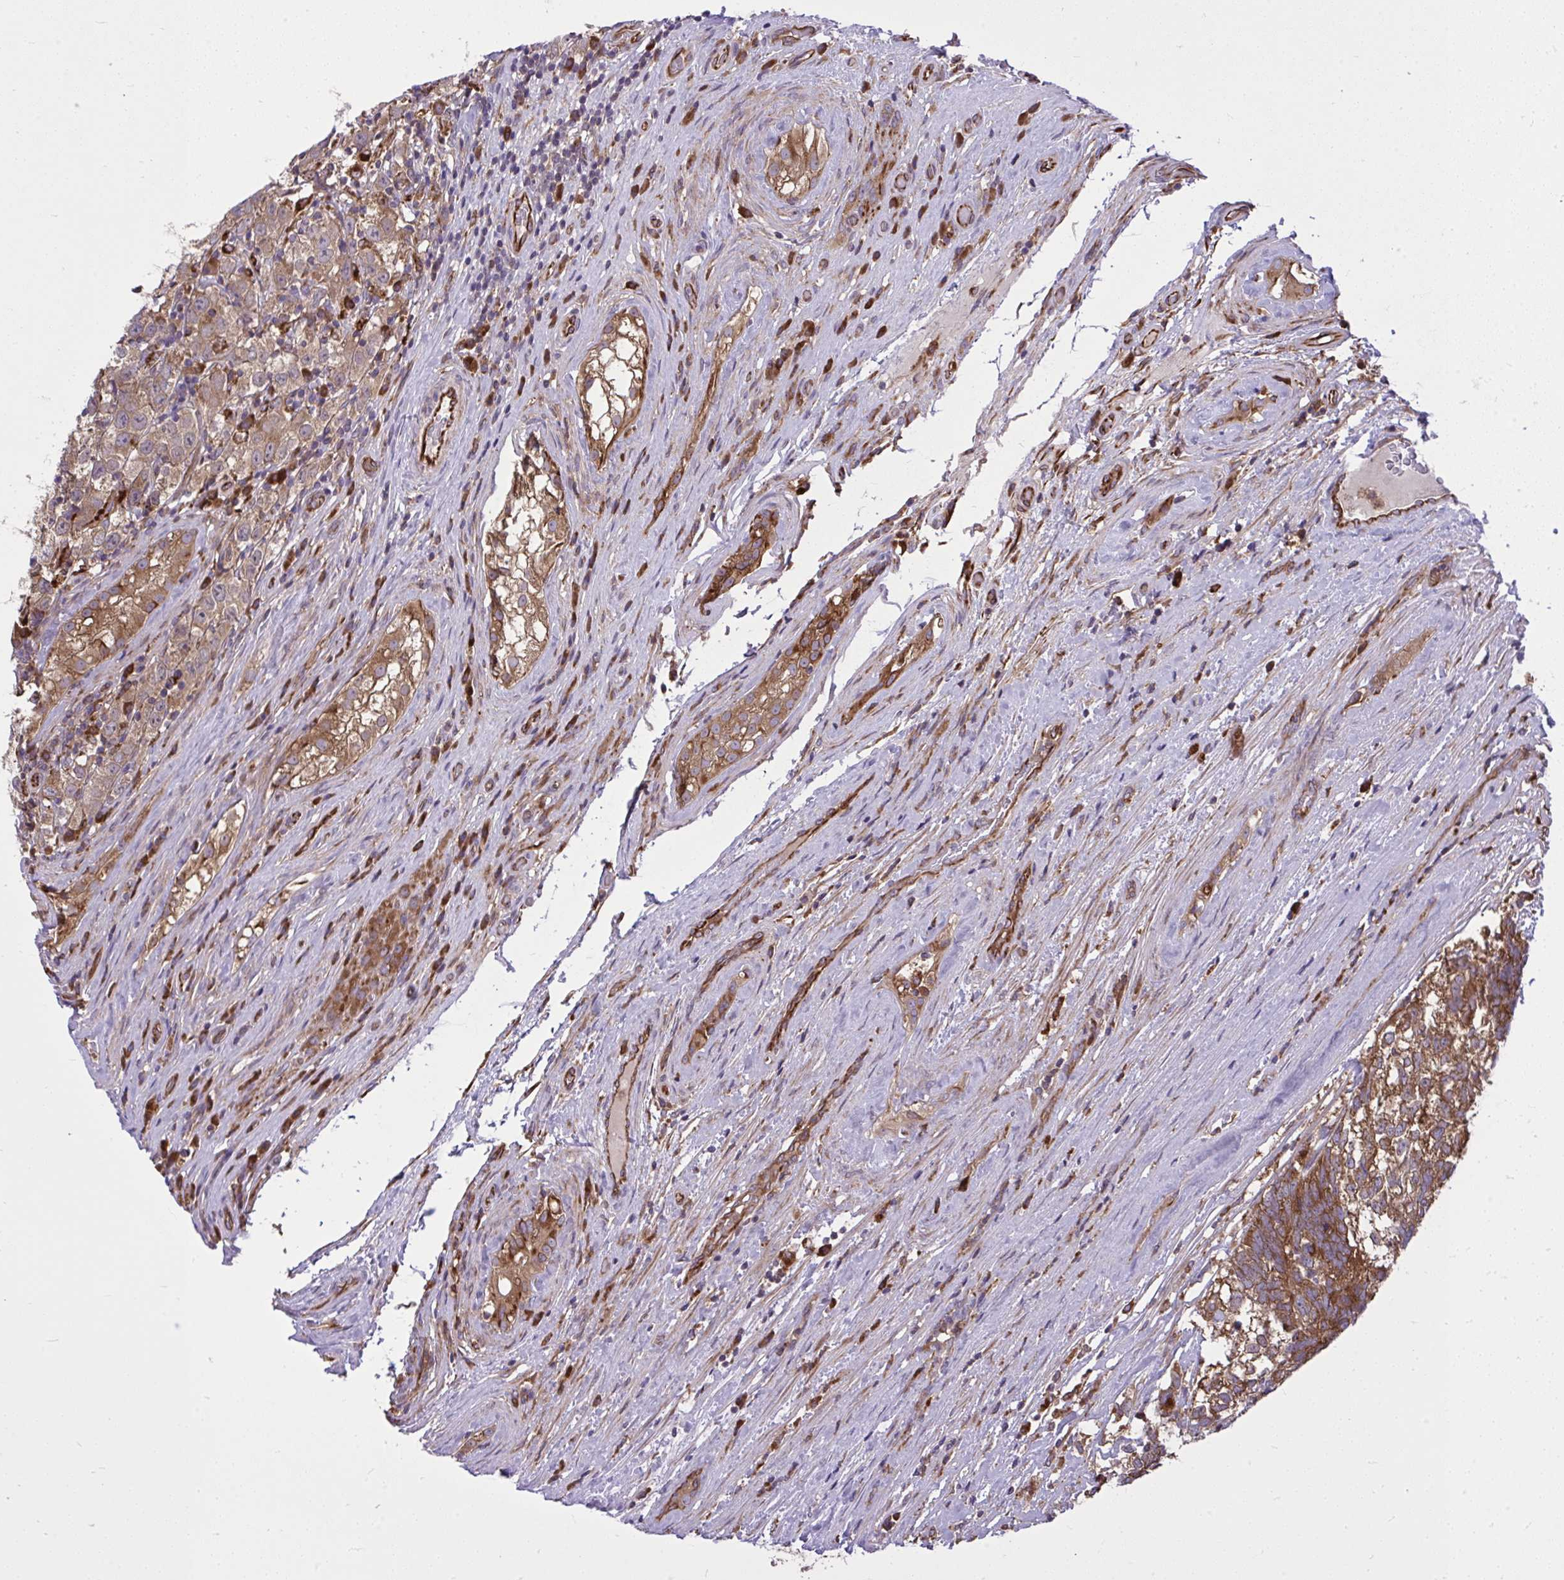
{"staining": {"intensity": "weak", "quantity": ">75%", "location": "cytoplasmic/membranous"}, "tissue": "testis cancer", "cell_type": "Tumor cells", "image_type": "cancer", "snomed": [{"axis": "morphology", "description": "Seminoma, NOS"}, {"axis": "morphology", "description": "Carcinoma, Embryonal, NOS"}, {"axis": "topography", "description": "Testis"}], "caption": "Immunohistochemistry image of testis seminoma stained for a protein (brown), which displays low levels of weak cytoplasmic/membranous staining in about >75% of tumor cells.", "gene": "PAIP2", "patient": {"sex": "male", "age": 41}}